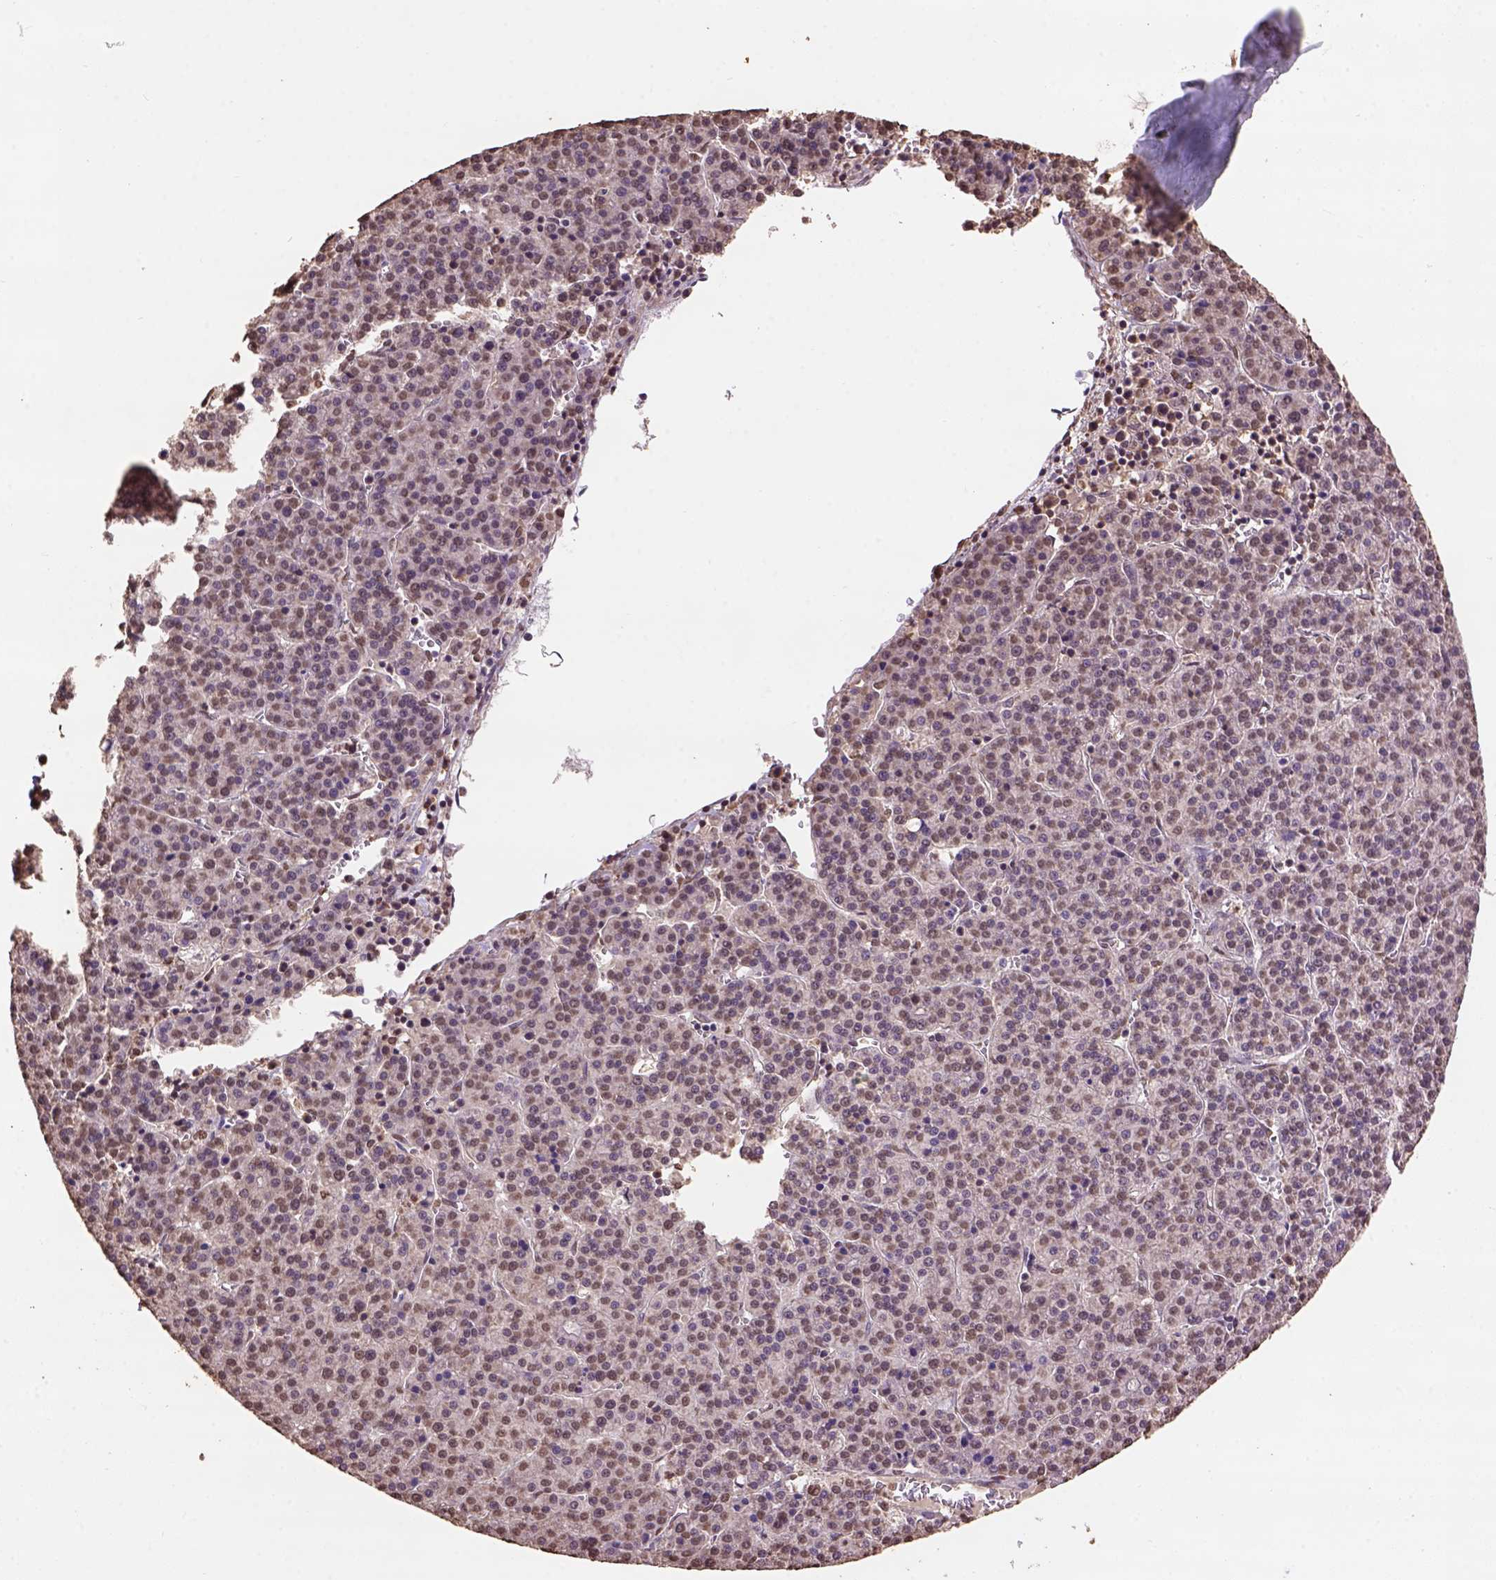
{"staining": {"intensity": "moderate", "quantity": "25%-75%", "location": "nuclear"}, "tissue": "liver cancer", "cell_type": "Tumor cells", "image_type": "cancer", "snomed": [{"axis": "morphology", "description": "Carcinoma, Hepatocellular, NOS"}, {"axis": "topography", "description": "Liver"}], "caption": "The micrograph reveals immunohistochemical staining of liver hepatocellular carcinoma. There is moderate nuclear positivity is seen in about 25%-75% of tumor cells.", "gene": "CSTF2T", "patient": {"sex": "female", "age": 58}}